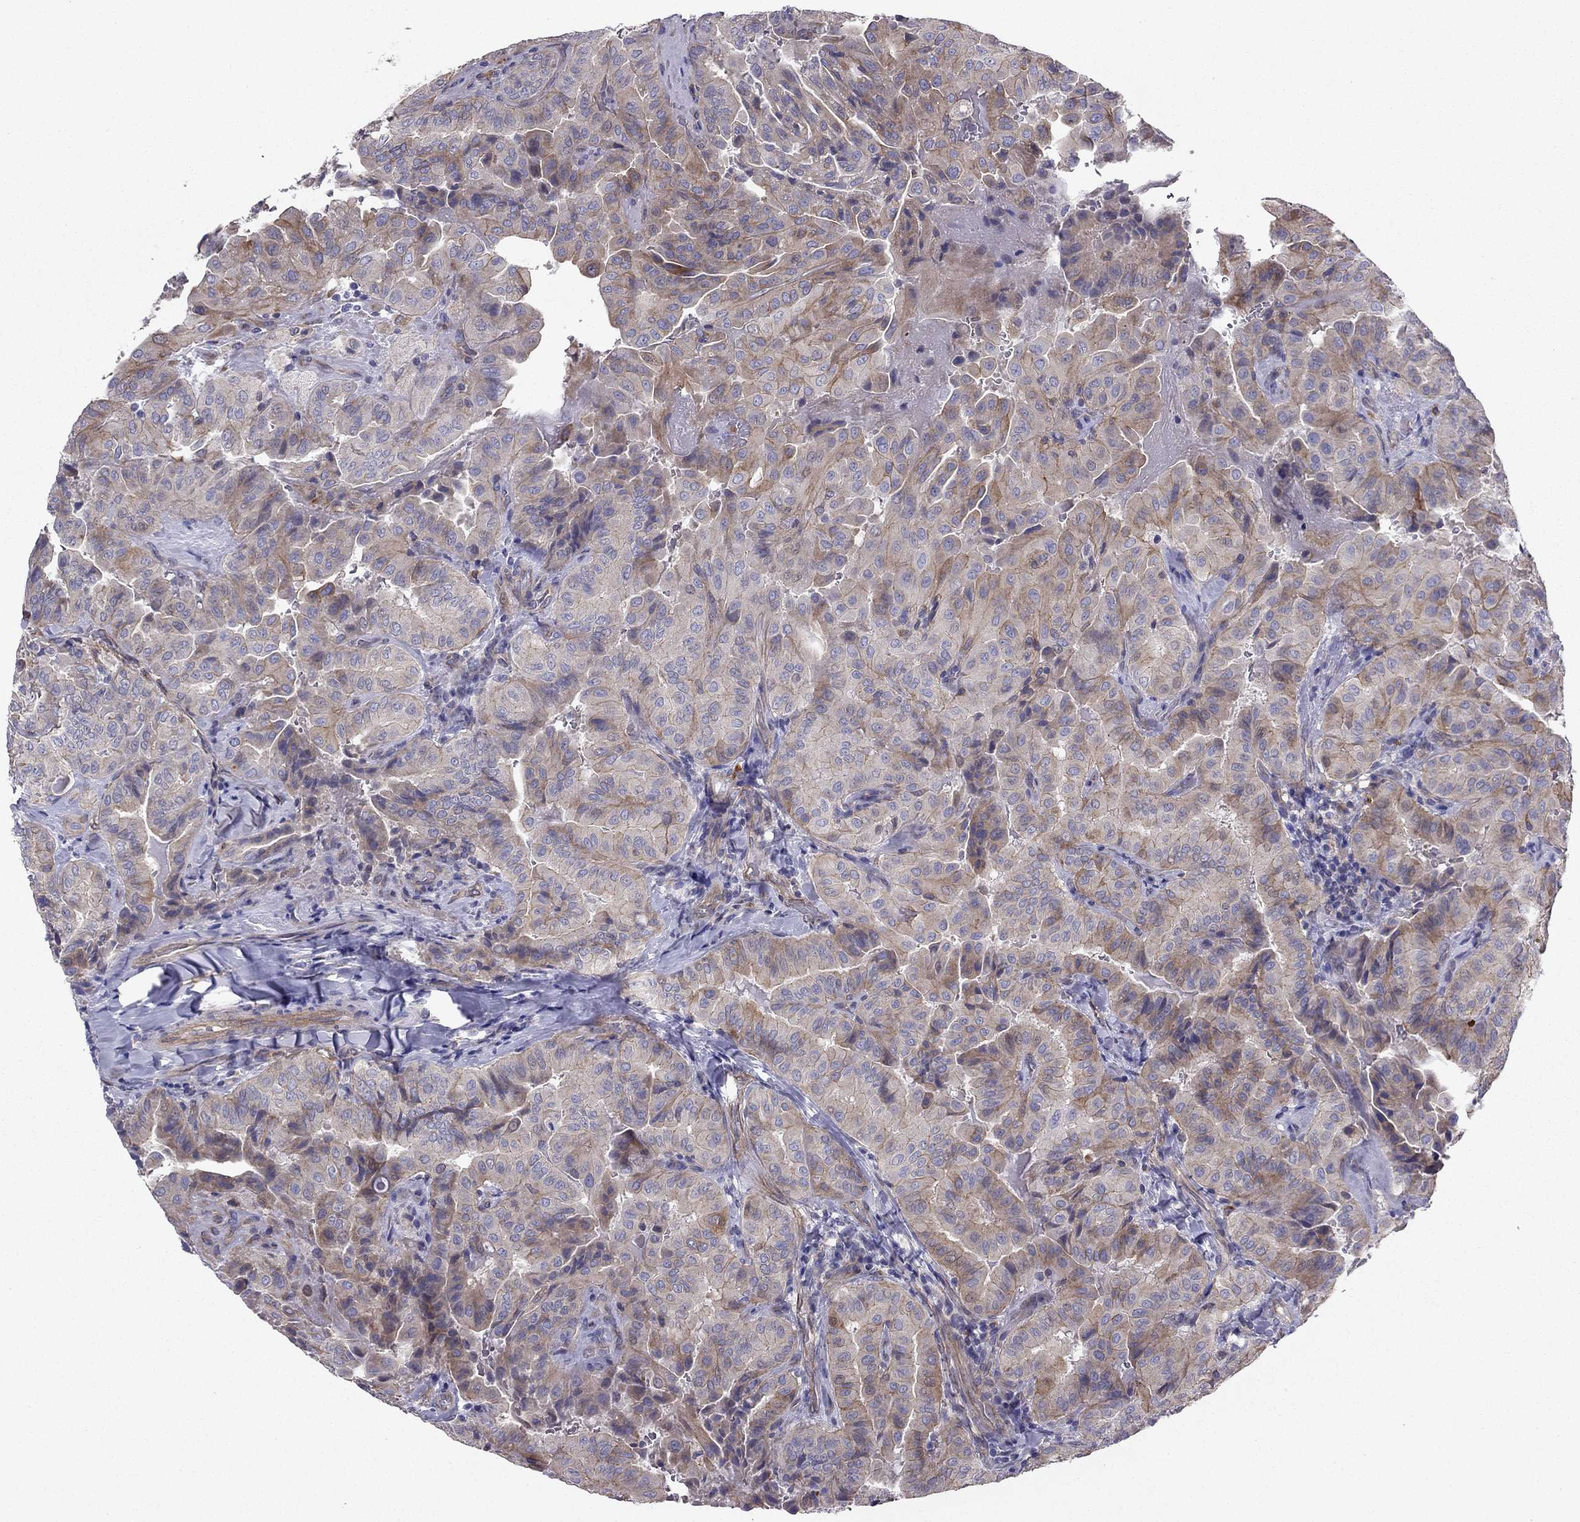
{"staining": {"intensity": "moderate", "quantity": "25%-75%", "location": "cytoplasmic/membranous"}, "tissue": "thyroid cancer", "cell_type": "Tumor cells", "image_type": "cancer", "snomed": [{"axis": "morphology", "description": "Papillary adenocarcinoma, NOS"}, {"axis": "topography", "description": "Thyroid gland"}], "caption": "A histopathology image showing moderate cytoplasmic/membranous expression in about 25%-75% of tumor cells in thyroid papillary adenocarcinoma, as visualized by brown immunohistochemical staining.", "gene": "ENOX1", "patient": {"sex": "female", "age": 68}}